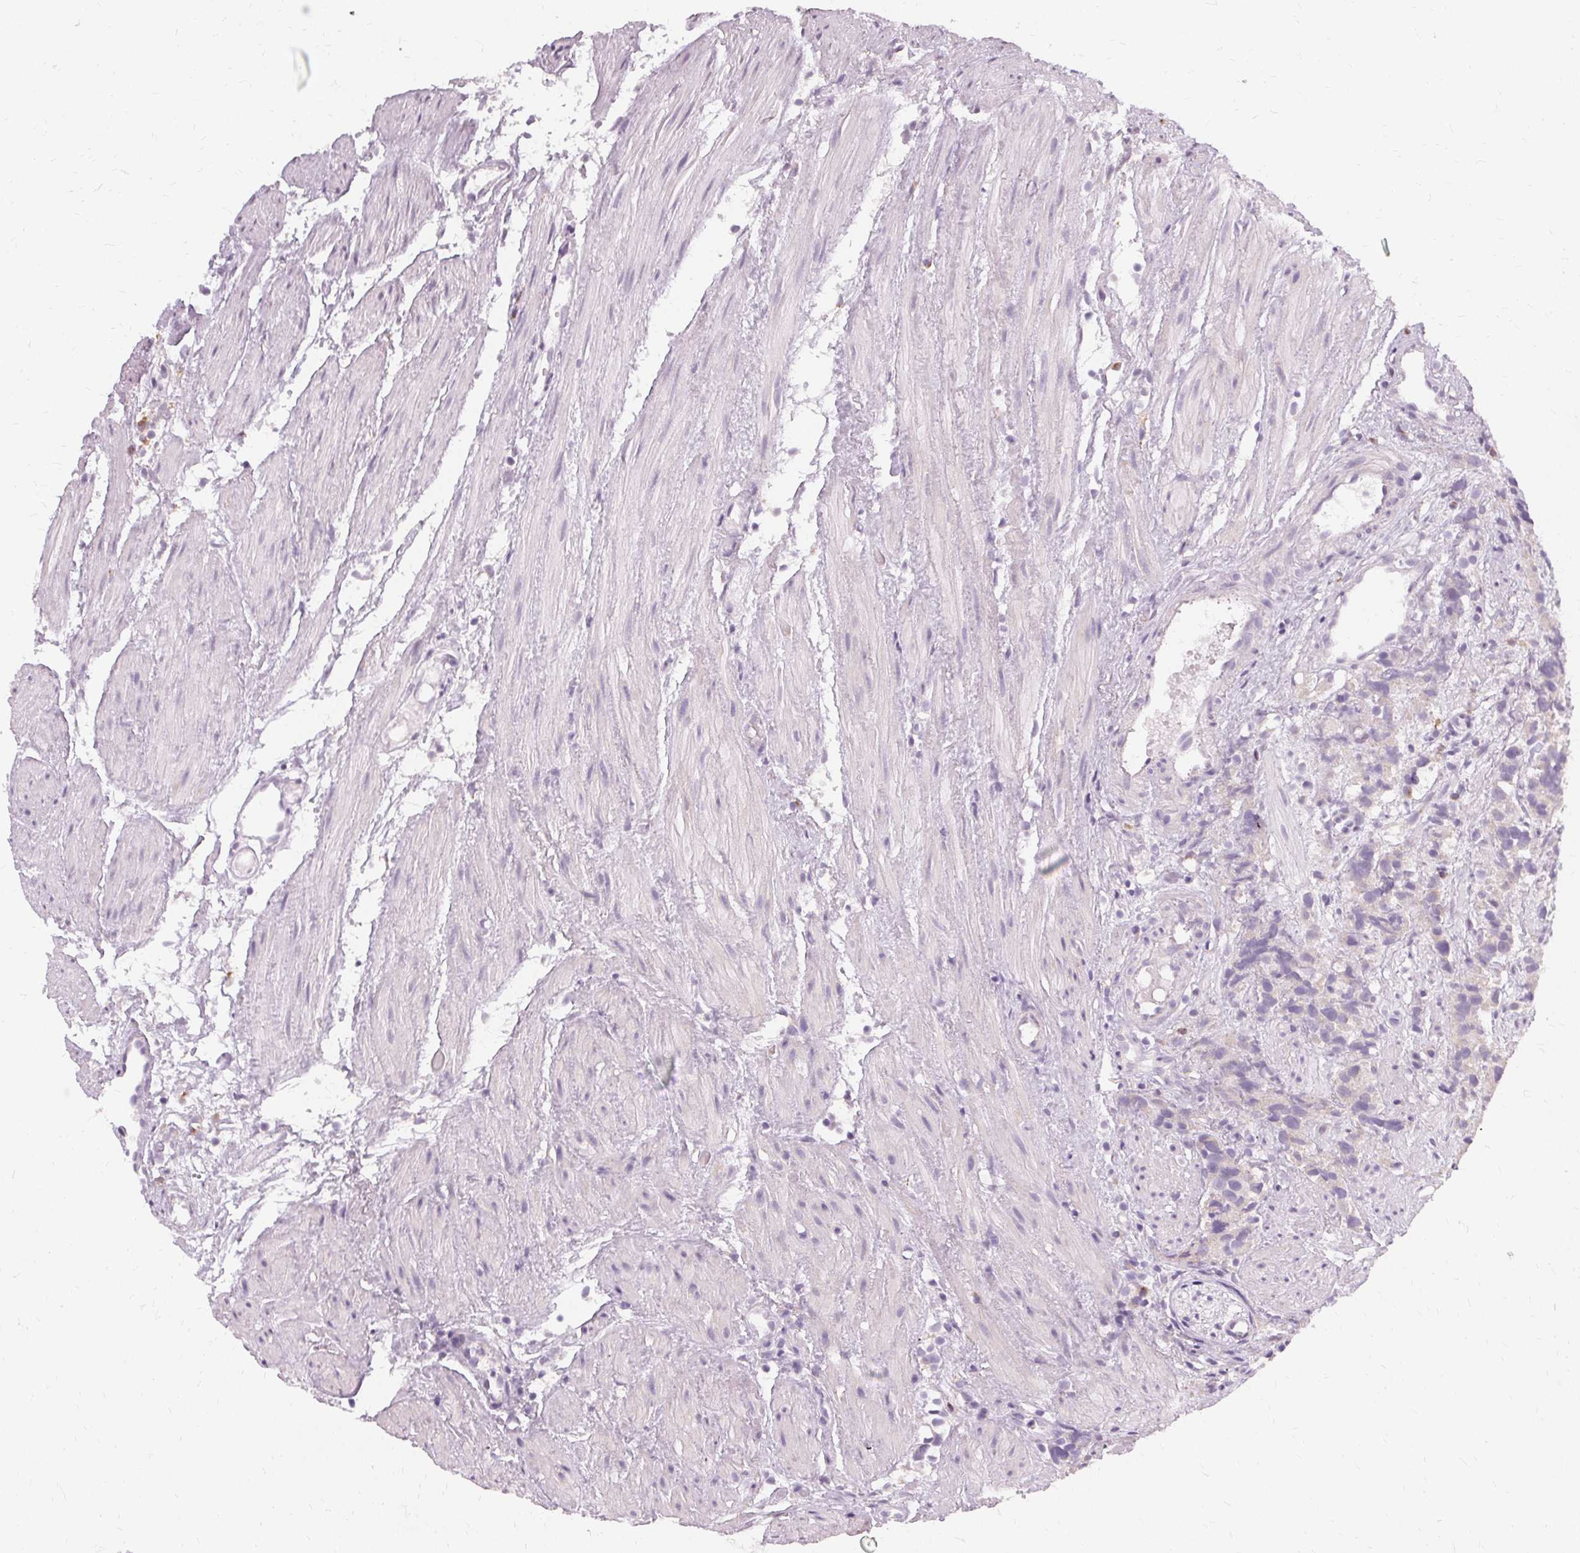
{"staining": {"intensity": "negative", "quantity": "none", "location": "none"}, "tissue": "prostate cancer", "cell_type": "Tumor cells", "image_type": "cancer", "snomed": [{"axis": "morphology", "description": "Adenocarcinoma, High grade"}, {"axis": "topography", "description": "Prostate"}], "caption": "Immunohistochemical staining of human adenocarcinoma (high-grade) (prostate) reveals no significant positivity in tumor cells. (DAB IHC with hematoxylin counter stain).", "gene": "FCRL3", "patient": {"sex": "male", "age": 68}}